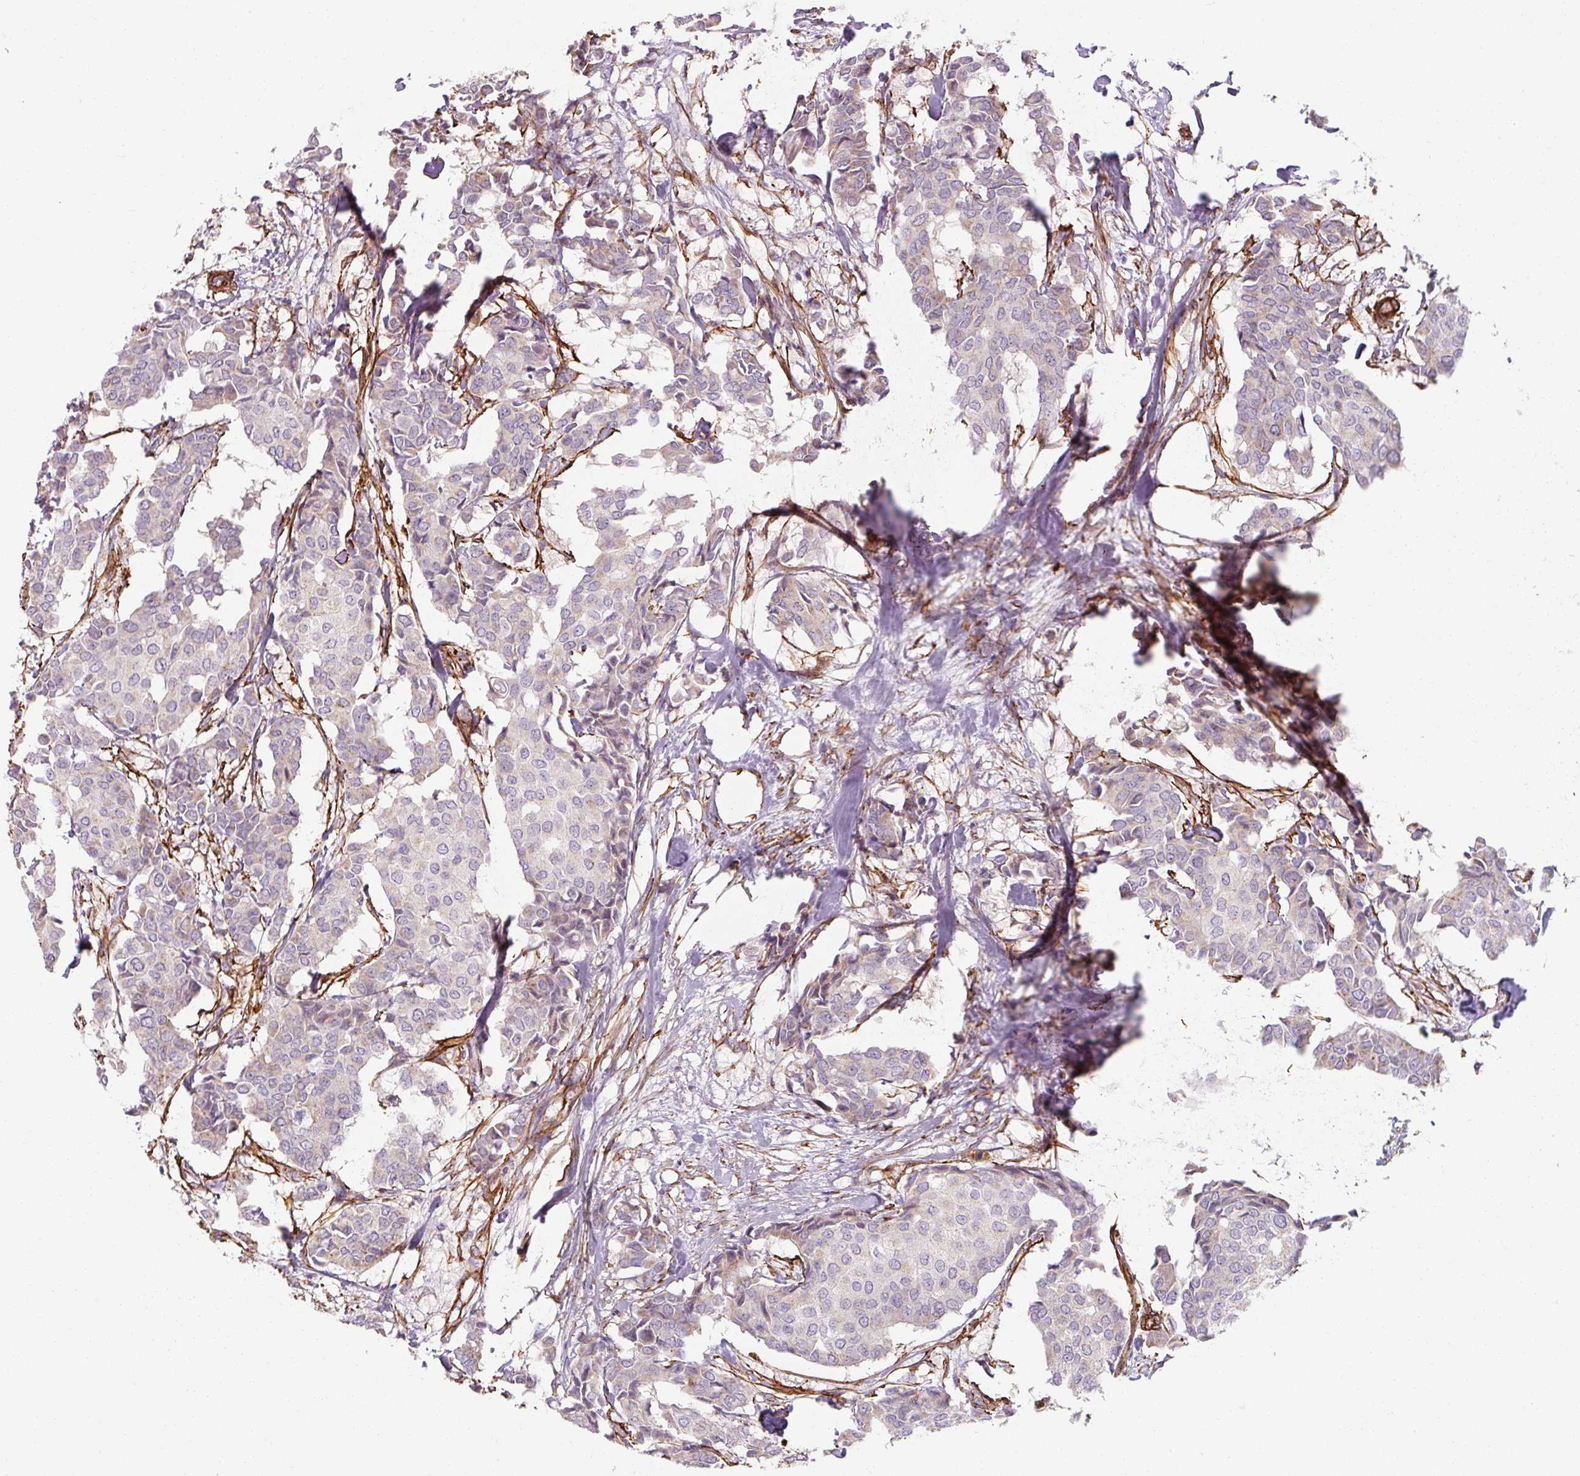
{"staining": {"intensity": "negative", "quantity": "none", "location": "none"}, "tissue": "breast cancer", "cell_type": "Tumor cells", "image_type": "cancer", "snomed": [{"axis": "morphology", "description": "Duct carcinoma"}, {"axis": "topography", "description": "Breast"}], "caption": "Histopathology image shows no protein expression in tumor cells of intraductal carcinoma (breast) tissue.", "gene": "MRPS5", "patient": {"sex": "female", "age": 75}}